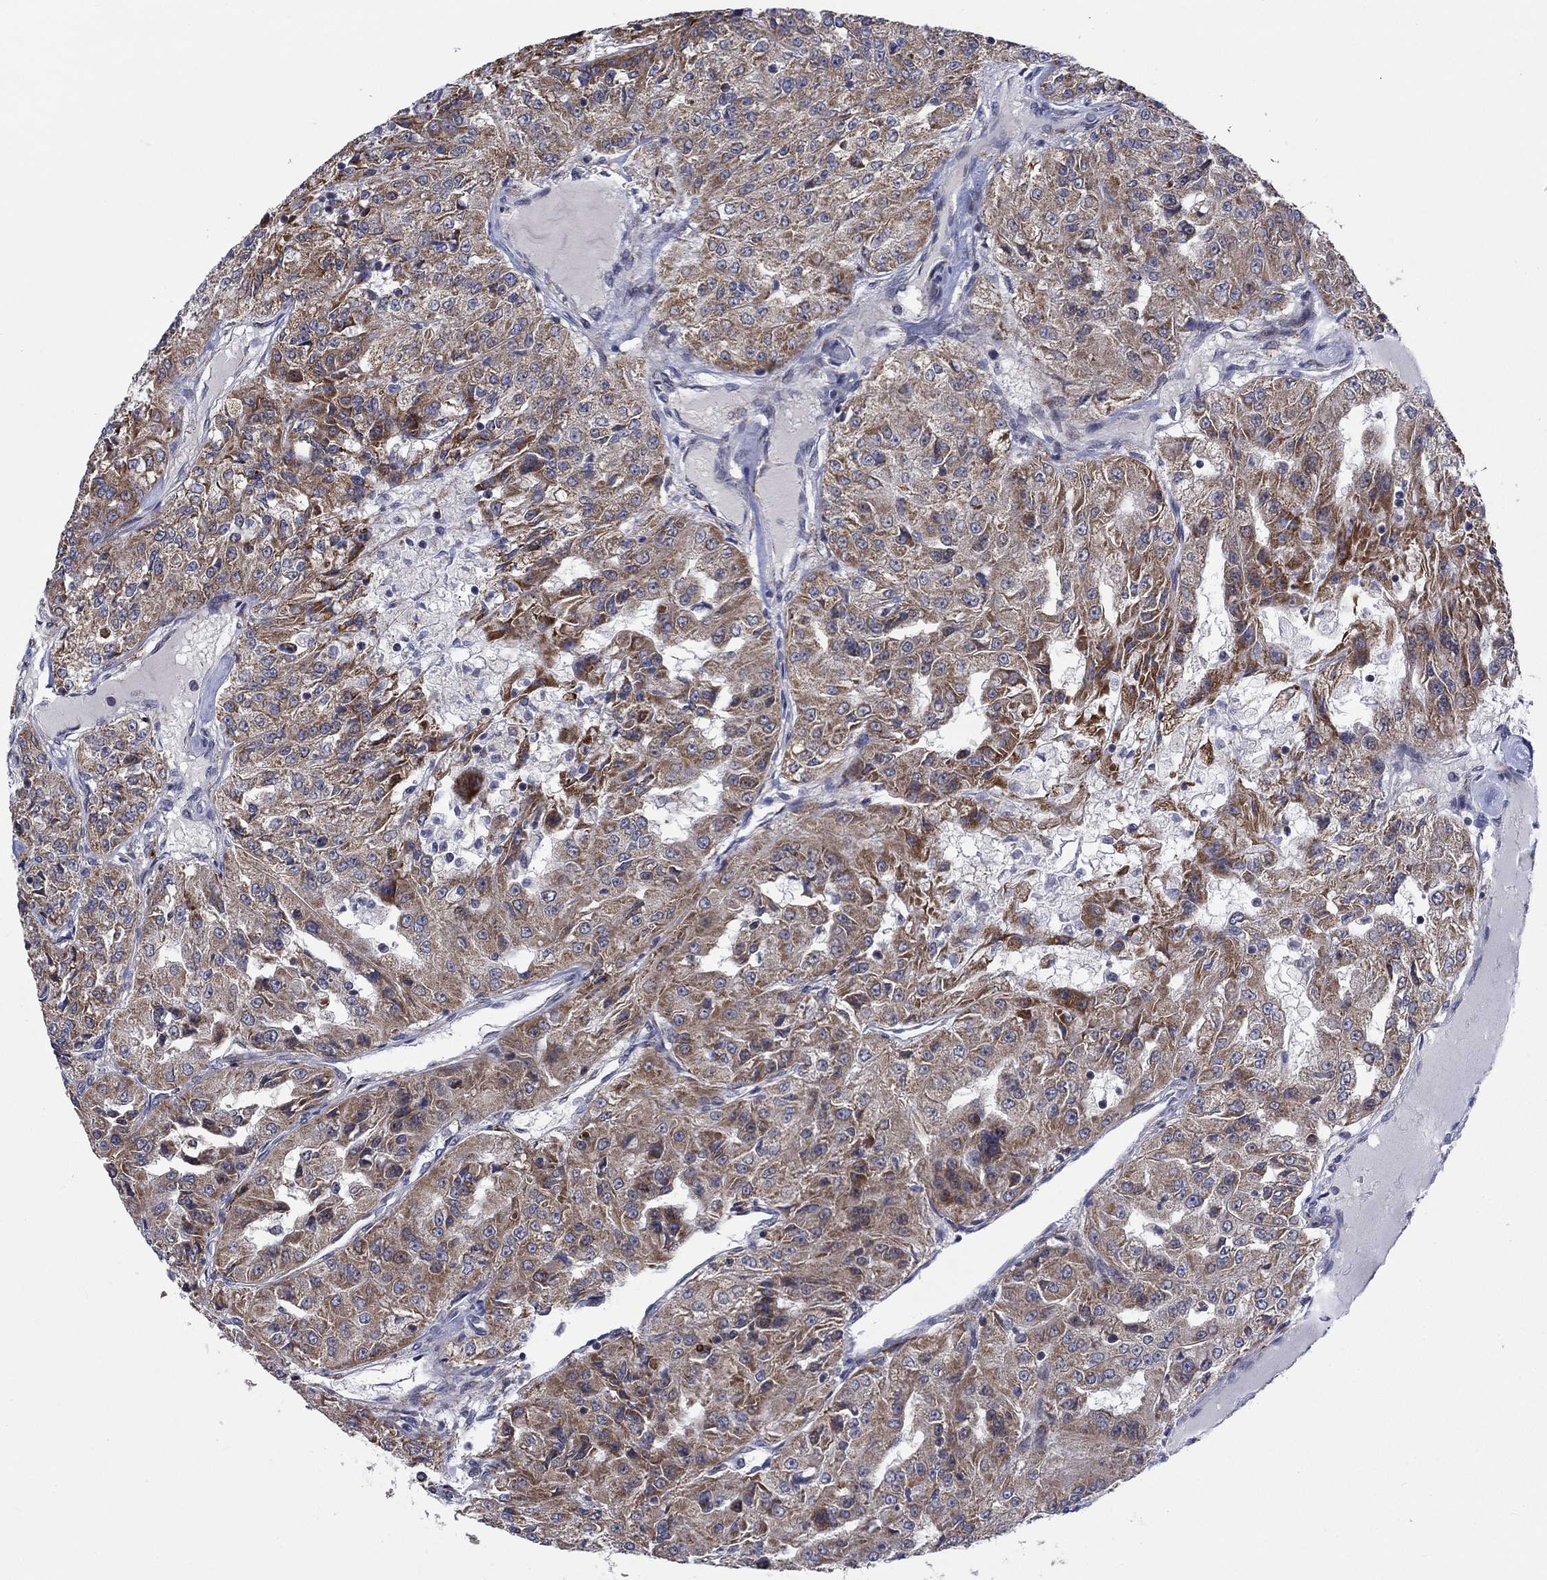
{"staining": {"intensity": "moderate", "quantity": "25%-75%", "location": "cytoplasmic/membranous"}, "tissue": "renal cancer", "cell_type": "Tumor cells", "image_type": "cancer", "snomed": [{"axis": "morphology", "description": "Adenocarcinoma, NOS"}, {"axis": "topography", "description": "Kidney"}], "caption": "Protein positivity by immunohistochemistry (IHC) reveals moderate cytoplasmic/membranous expression in approximately 25%-75% of tumor cells in renal cancer. (Stains: DAB in brown, nuclei in blue, Microscopy: brightfield microscopy at high magnification).", "gene": "SLC35F2", "patient": {"sex": "female", "age": 63}}